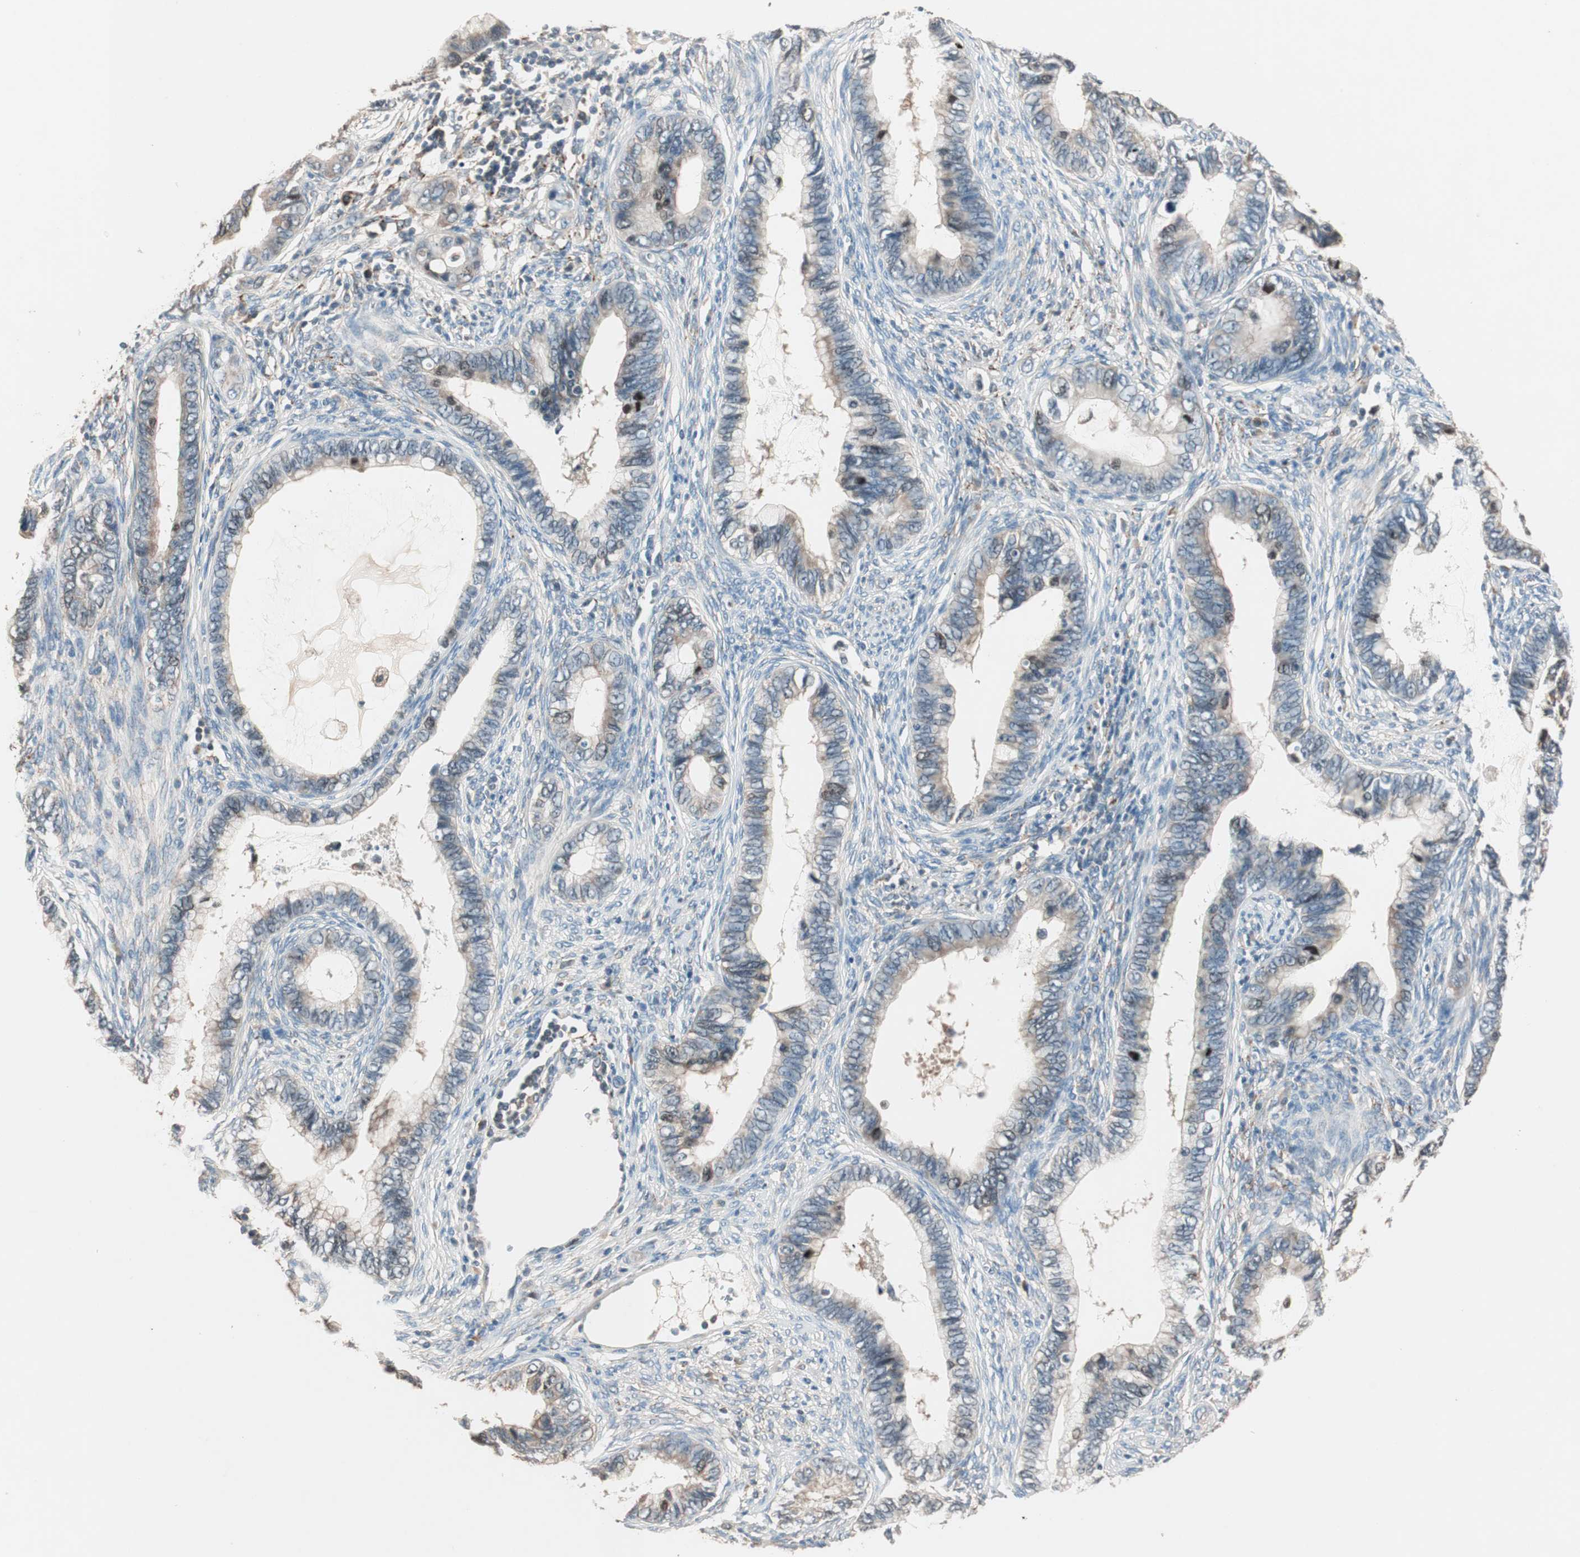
{"staining": {"intensity": "weak", "quantity": "25%-75%", "location": "cytoplasmic/membranous"}, "tissue": "cervical cancer", "cell_type": "Tumor cells", "image_type": "cancer", "snomed": [{"axis": "morphology", "description": "Adenocarcinoma, NOS"}, {"axis": "topography", "description": "Cervix"}], "caption": "A micrograph showing weak cytoplasmic/membranous expression in approximately 25%-75% of tumor cells in cervical adenocarcinoma, as visualized by brown immunohistochemical staining.", "gene": "NFRKB", "patient": {"sex": "female", "age": 44}}